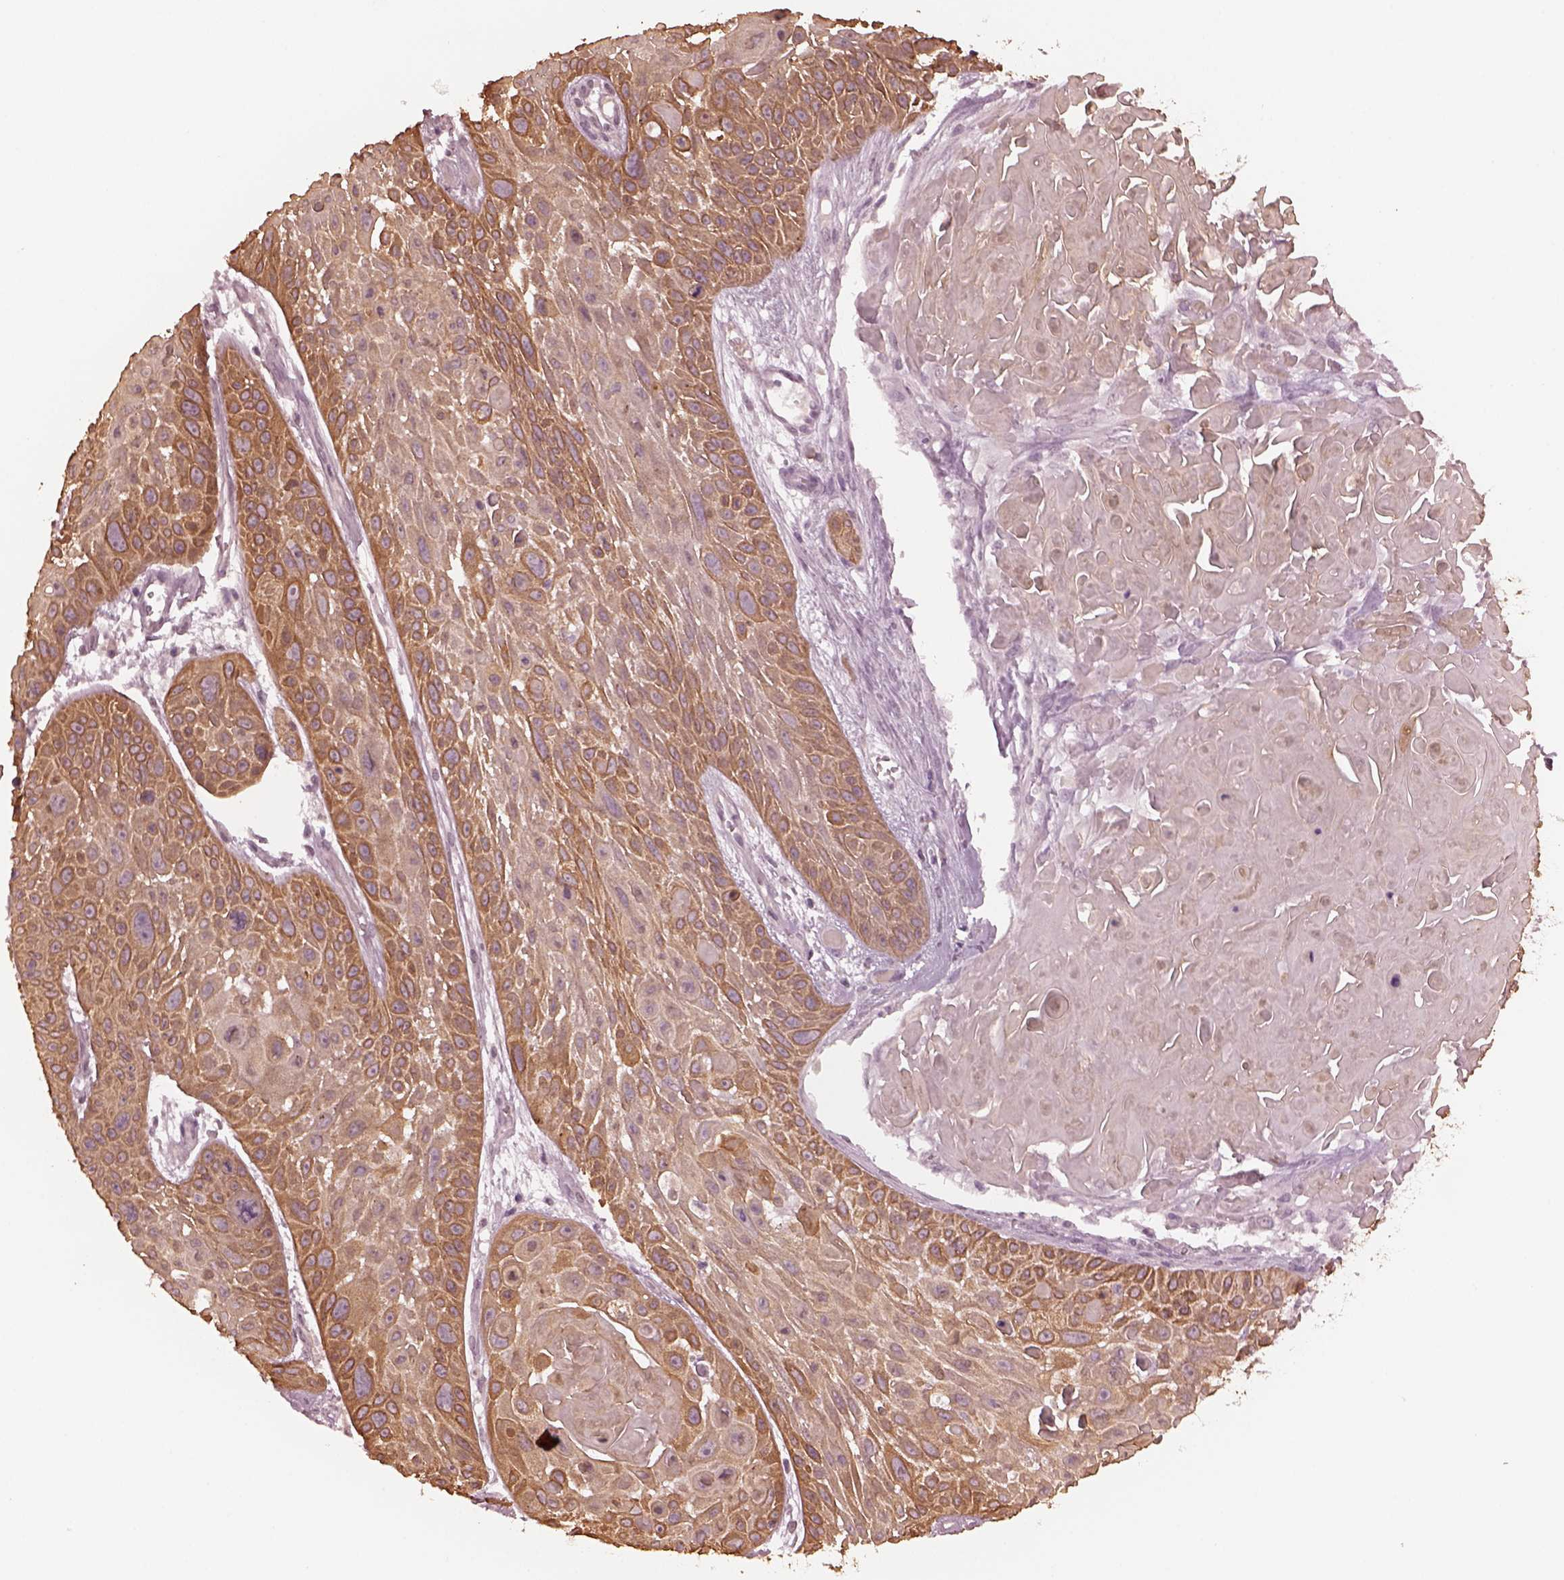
{"staining": {"intensity": "strong", "quantity": ">75%", "location": "cytoplasmic/membranous"}, "tissue": "skin cancer", "cell_type": "Tumor cells", "image_type": "cancer", "snomed": [{"axis": "morphology", "description": "Squamous cell carcinoma, NOS"}, {"axis": "topography", "description": "Skin"}, {"axis": "topography", "description": "Anal"}], "caption": "Skin cancer tissue displays strong cytoplasmic/membranous expression in approximately >75% of tumor cells, visualized by immunohistochemistry.", "gene": "KRT79", "patient": {"sex": "female", "age": 75}}